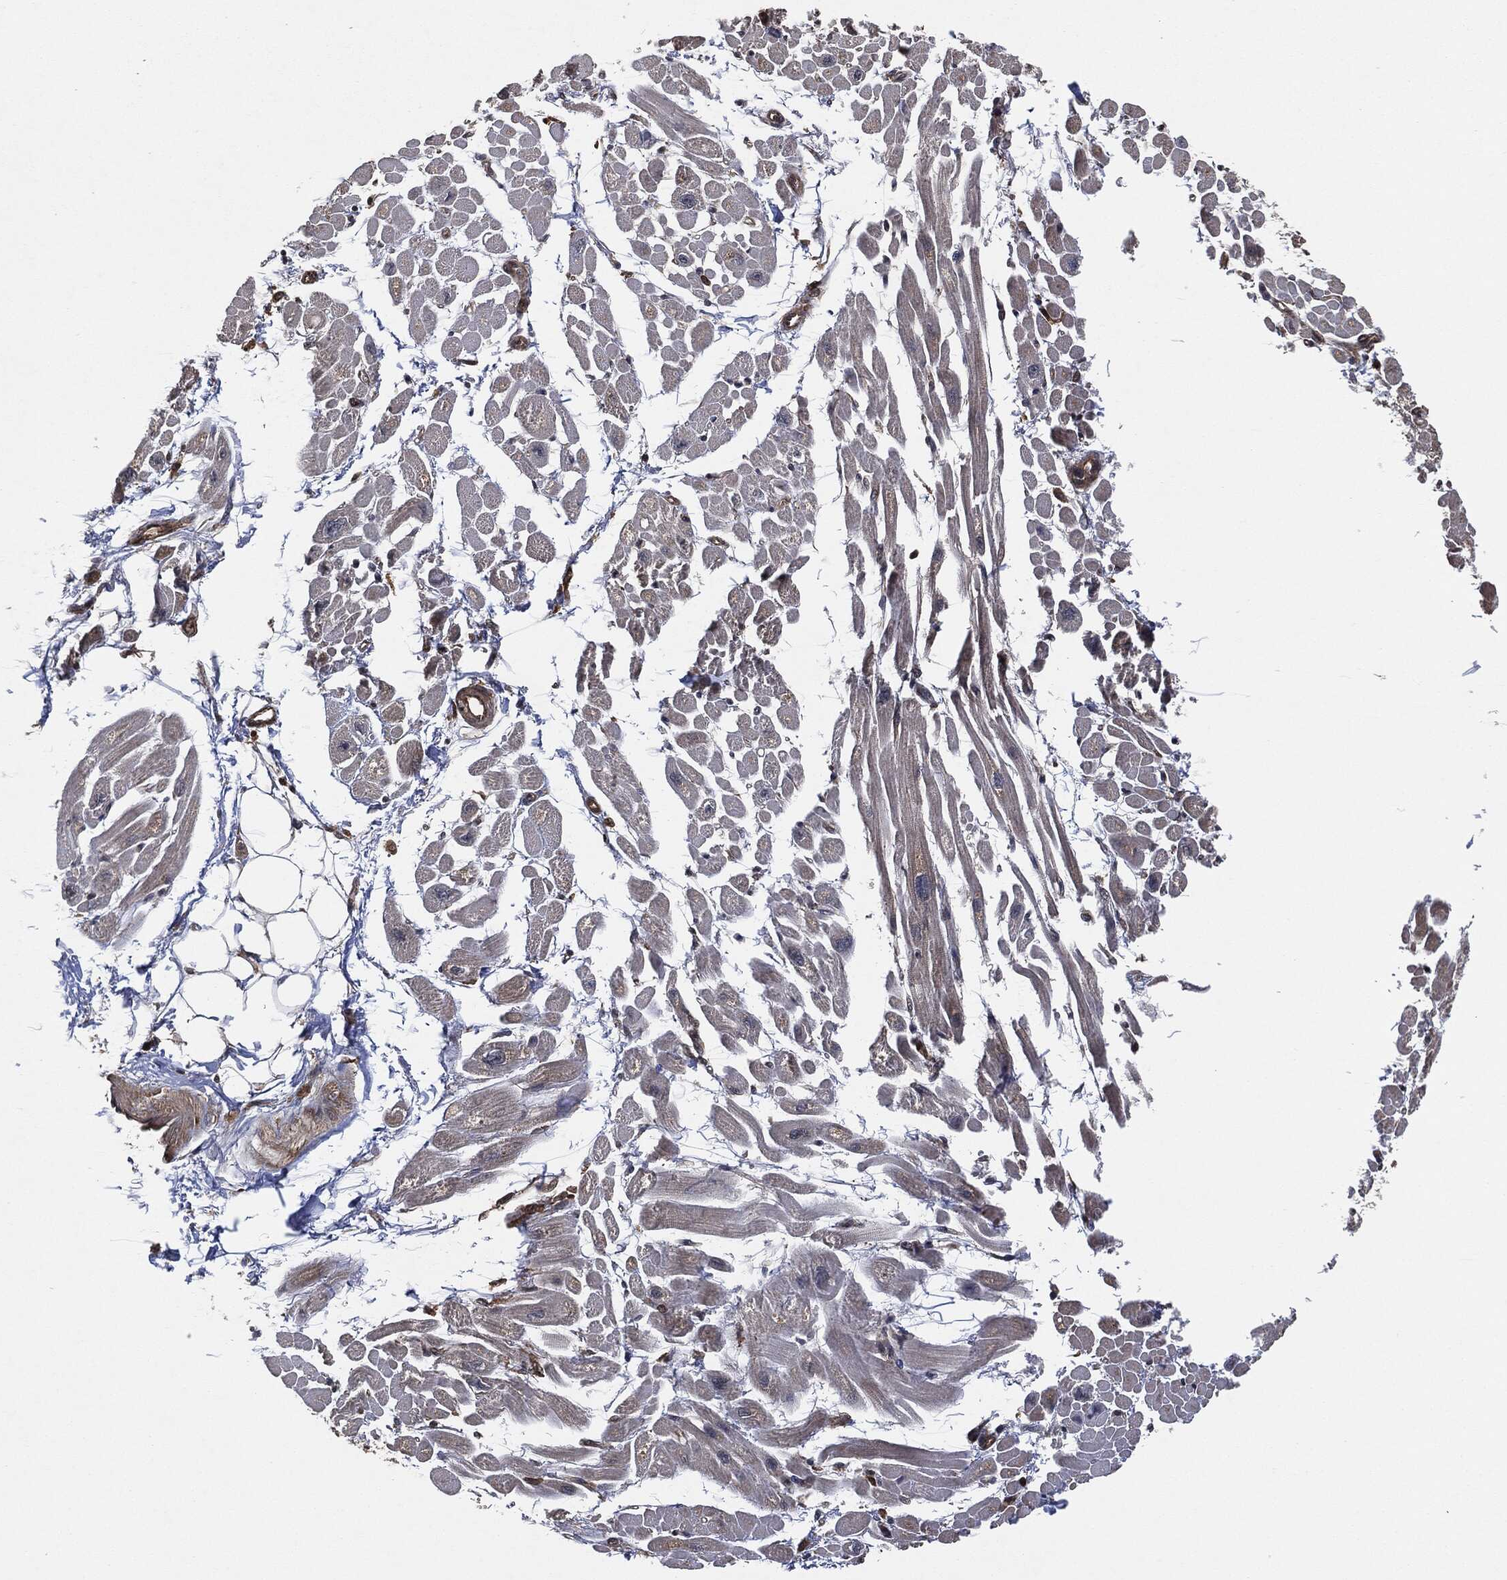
{"staining": {"intensity": "negative", "quantity": "none", "location": "none"}, "tissue": "heart muscle", "cell_type": "Cardiomyocytes", "image_type": "normal", "snomed": [{"axis": "morphology", "description": "Normal tissue, NOS"}, {"axis": "topography", "description": "Heart"}], "caption": "The immunohistochemistry histopathology image has no significant expression in cardiomyocytes of heart muscle.", "gene": "TPT1", "patient": {"sex": "male", "age": 66}}